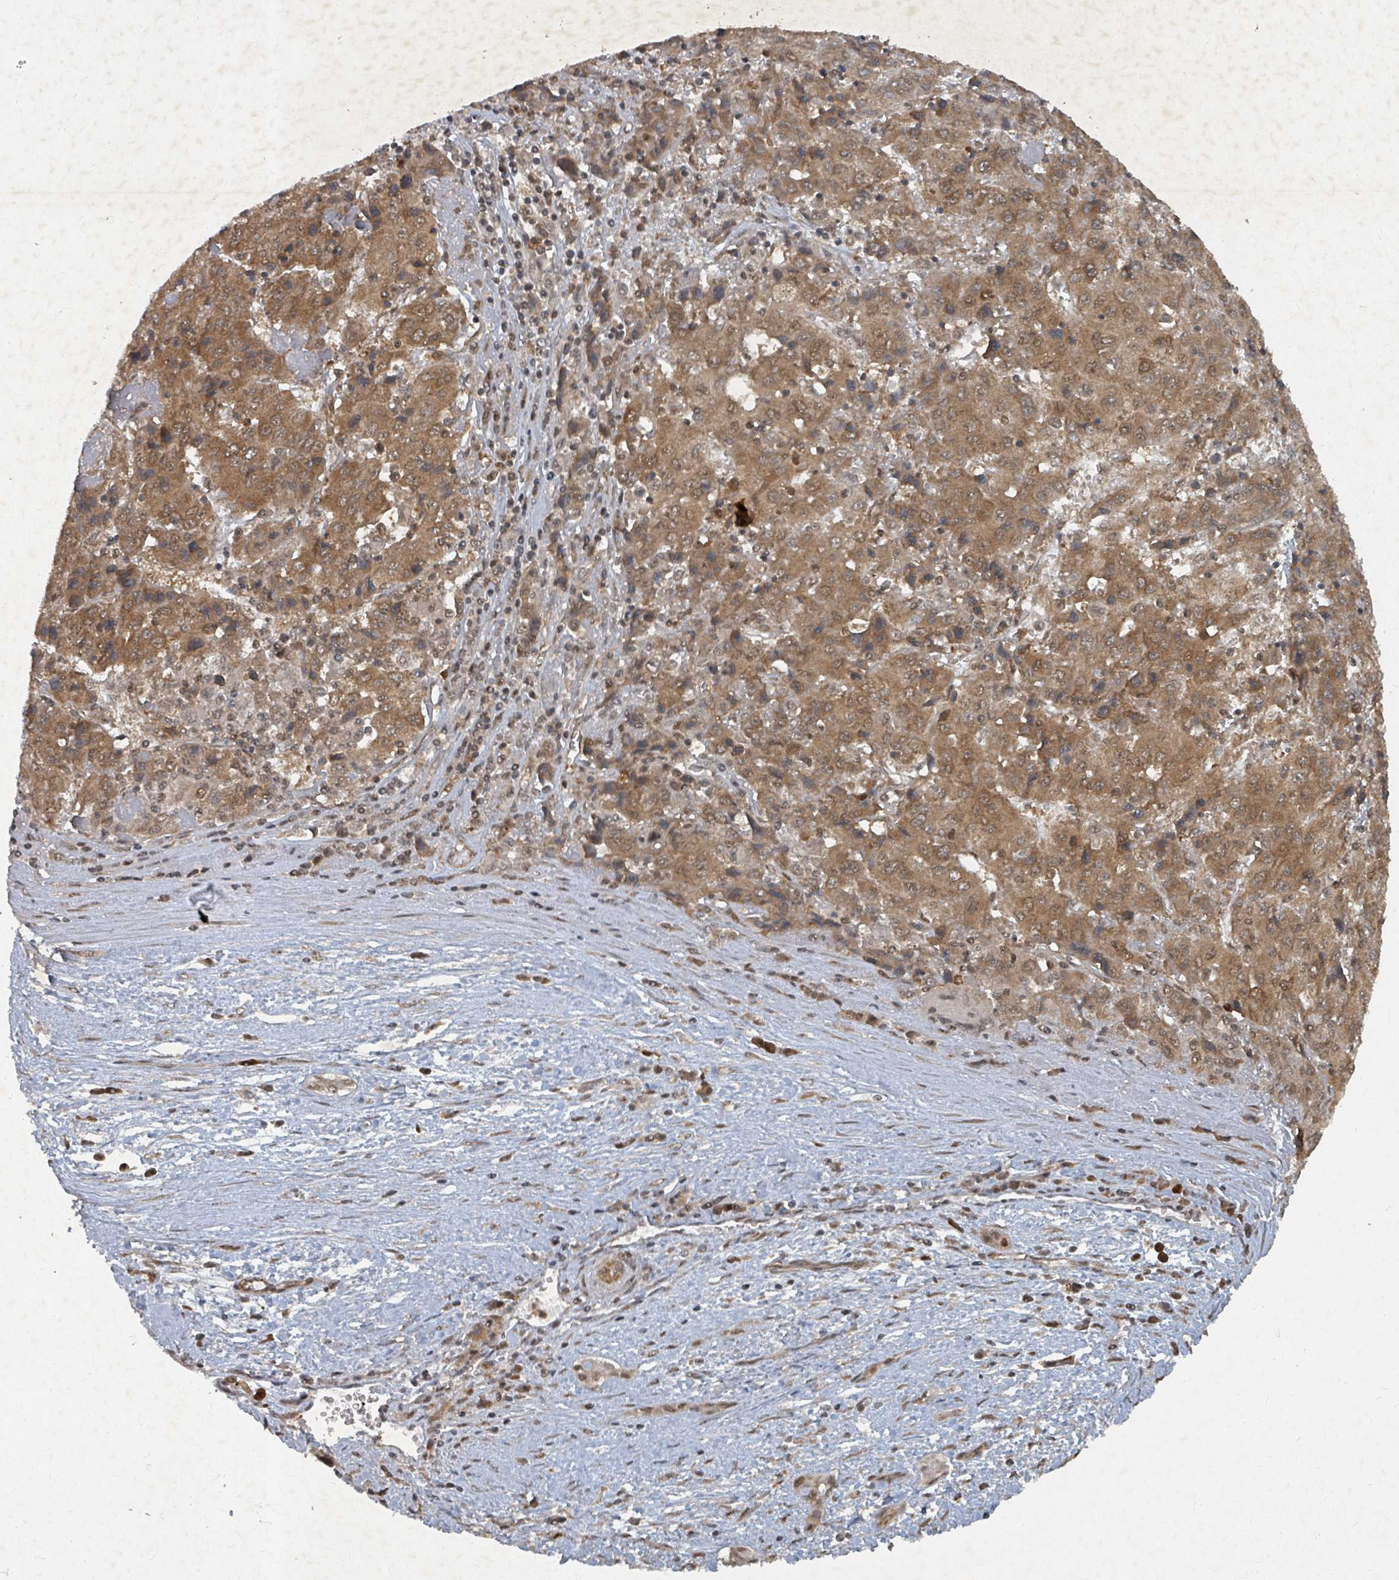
{"staining": {"intensity": "moderate", "quantity": ">75%", "location": "cytoplasmic/membranous"}, "tissue": "liver cancer", "cell_type": "Tumor cells", "image_type": "cancer", "snomed": [{"axis": "morphology", "description": "Carcinoma, Hepatocellular, NOS"}, {"axis": "topography", "description": "Liver"}], "caption": "Immunohistochemical staining of liver cancer (hepatocellular carcinoma) demonstrates medium levels of moderate cytoplasmic/membranous staining in approximately >75% of tumor cells. The staining was performed using DAB (3,3'-diaminobenzidine) to visualize the protein expression in brown, while the nuclei were stained in blue with hematoxylin (Magnification: 20x).", "gene": "KDM4E", "patient": {"sex": "female", "age": 53}}